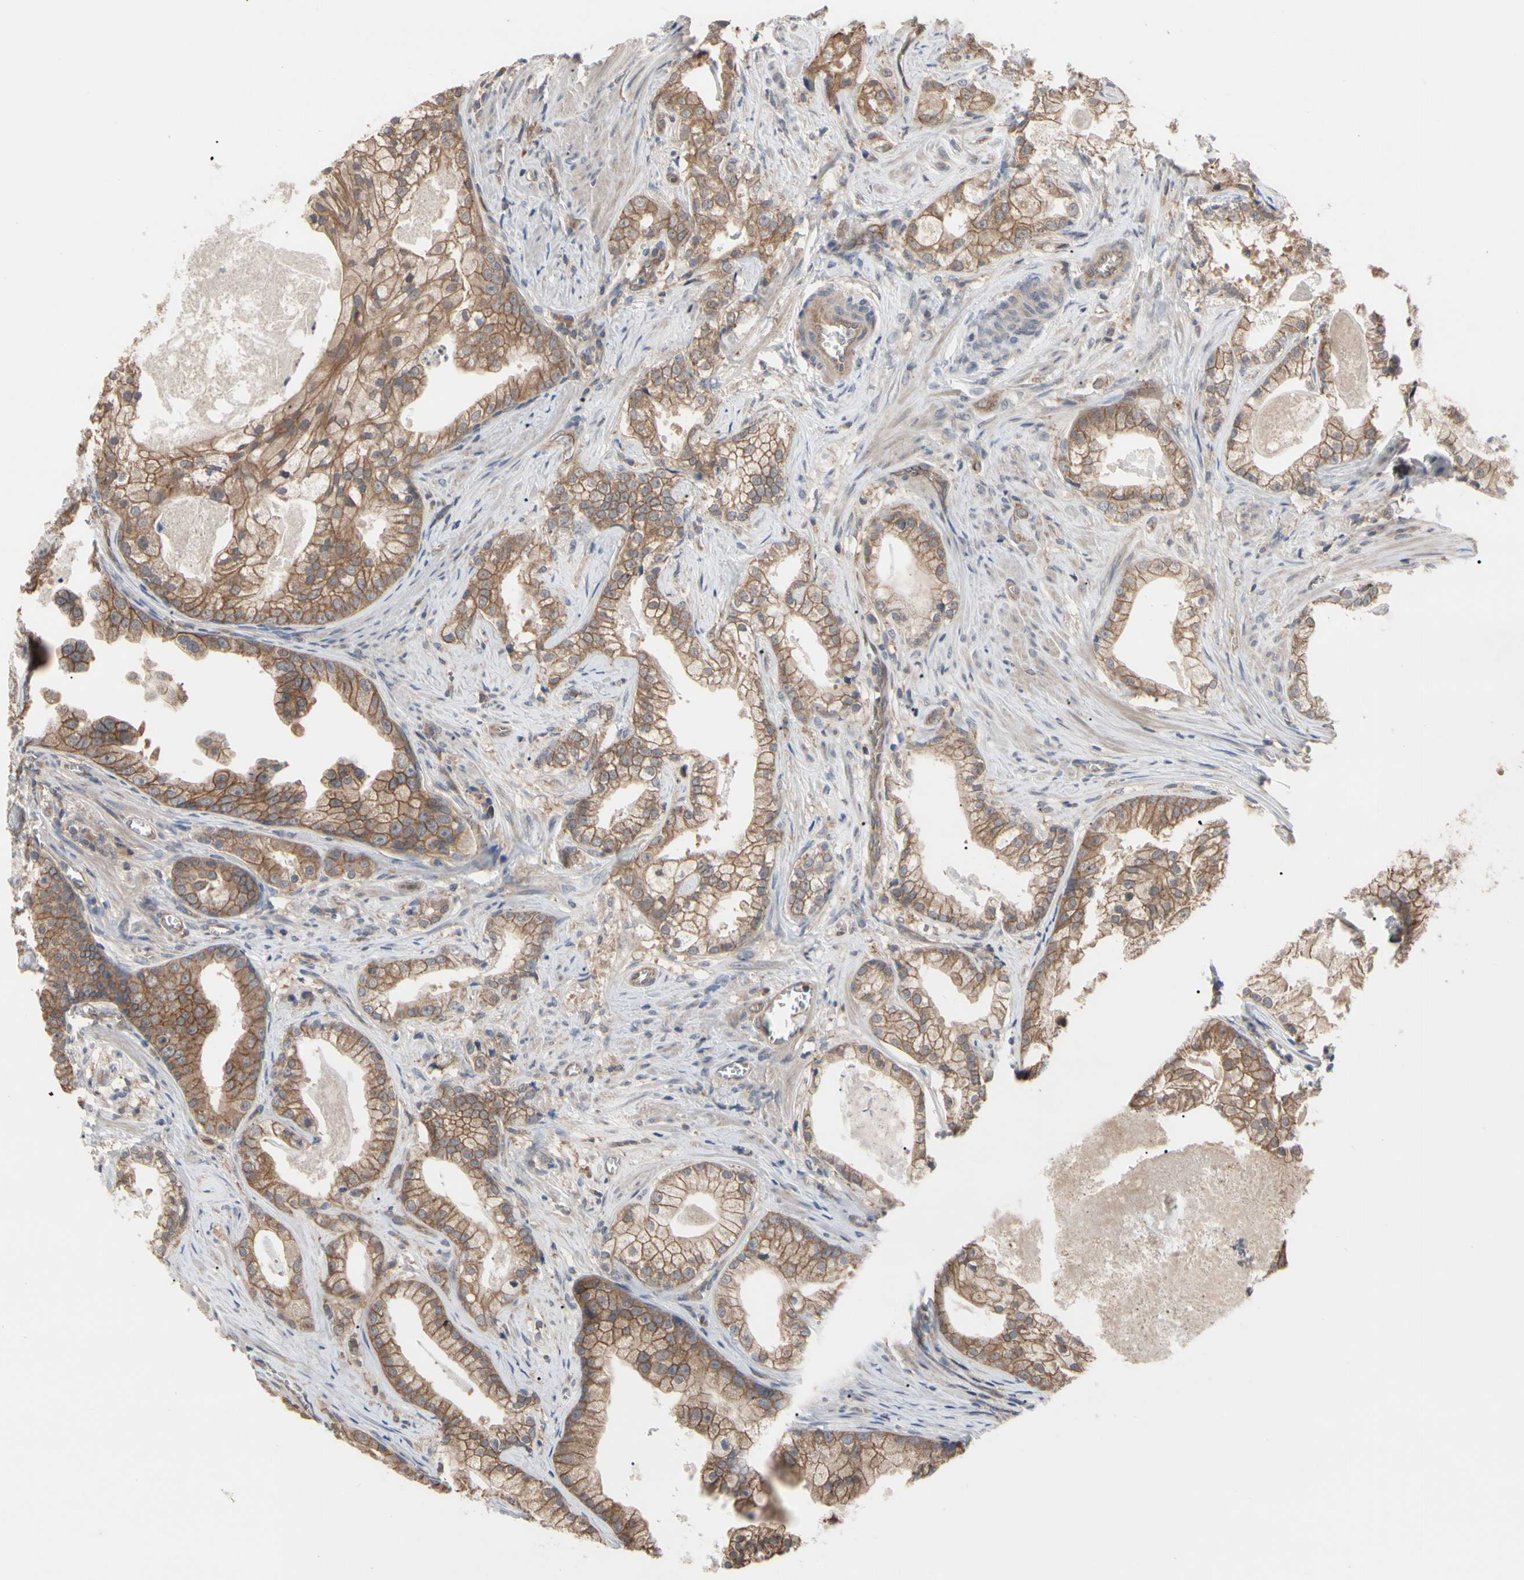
{"staining": {"intensity": "moderate", "quantity": ">75%", "location": "cytoplasmic/membranous"}, "tissue": "prostate cancer", "cell_type": "Tumor cells", "image_type": "cancer", "snomed": [{"axis": "morphology", "description": "Adenocarcinoma, Low grade"}, {"axis": "topography", "description": "Prostate"}], "caption": "A histopathology image showing moderate cytoplasmic/membranous positivity in about >75% of tumor cells in prostate cancer (low-grade adenocarcinoma), as visualized by brown immunohistochemical staining.", "gene": "DPP8", "patient": {"sex": "male", "age": 59}}